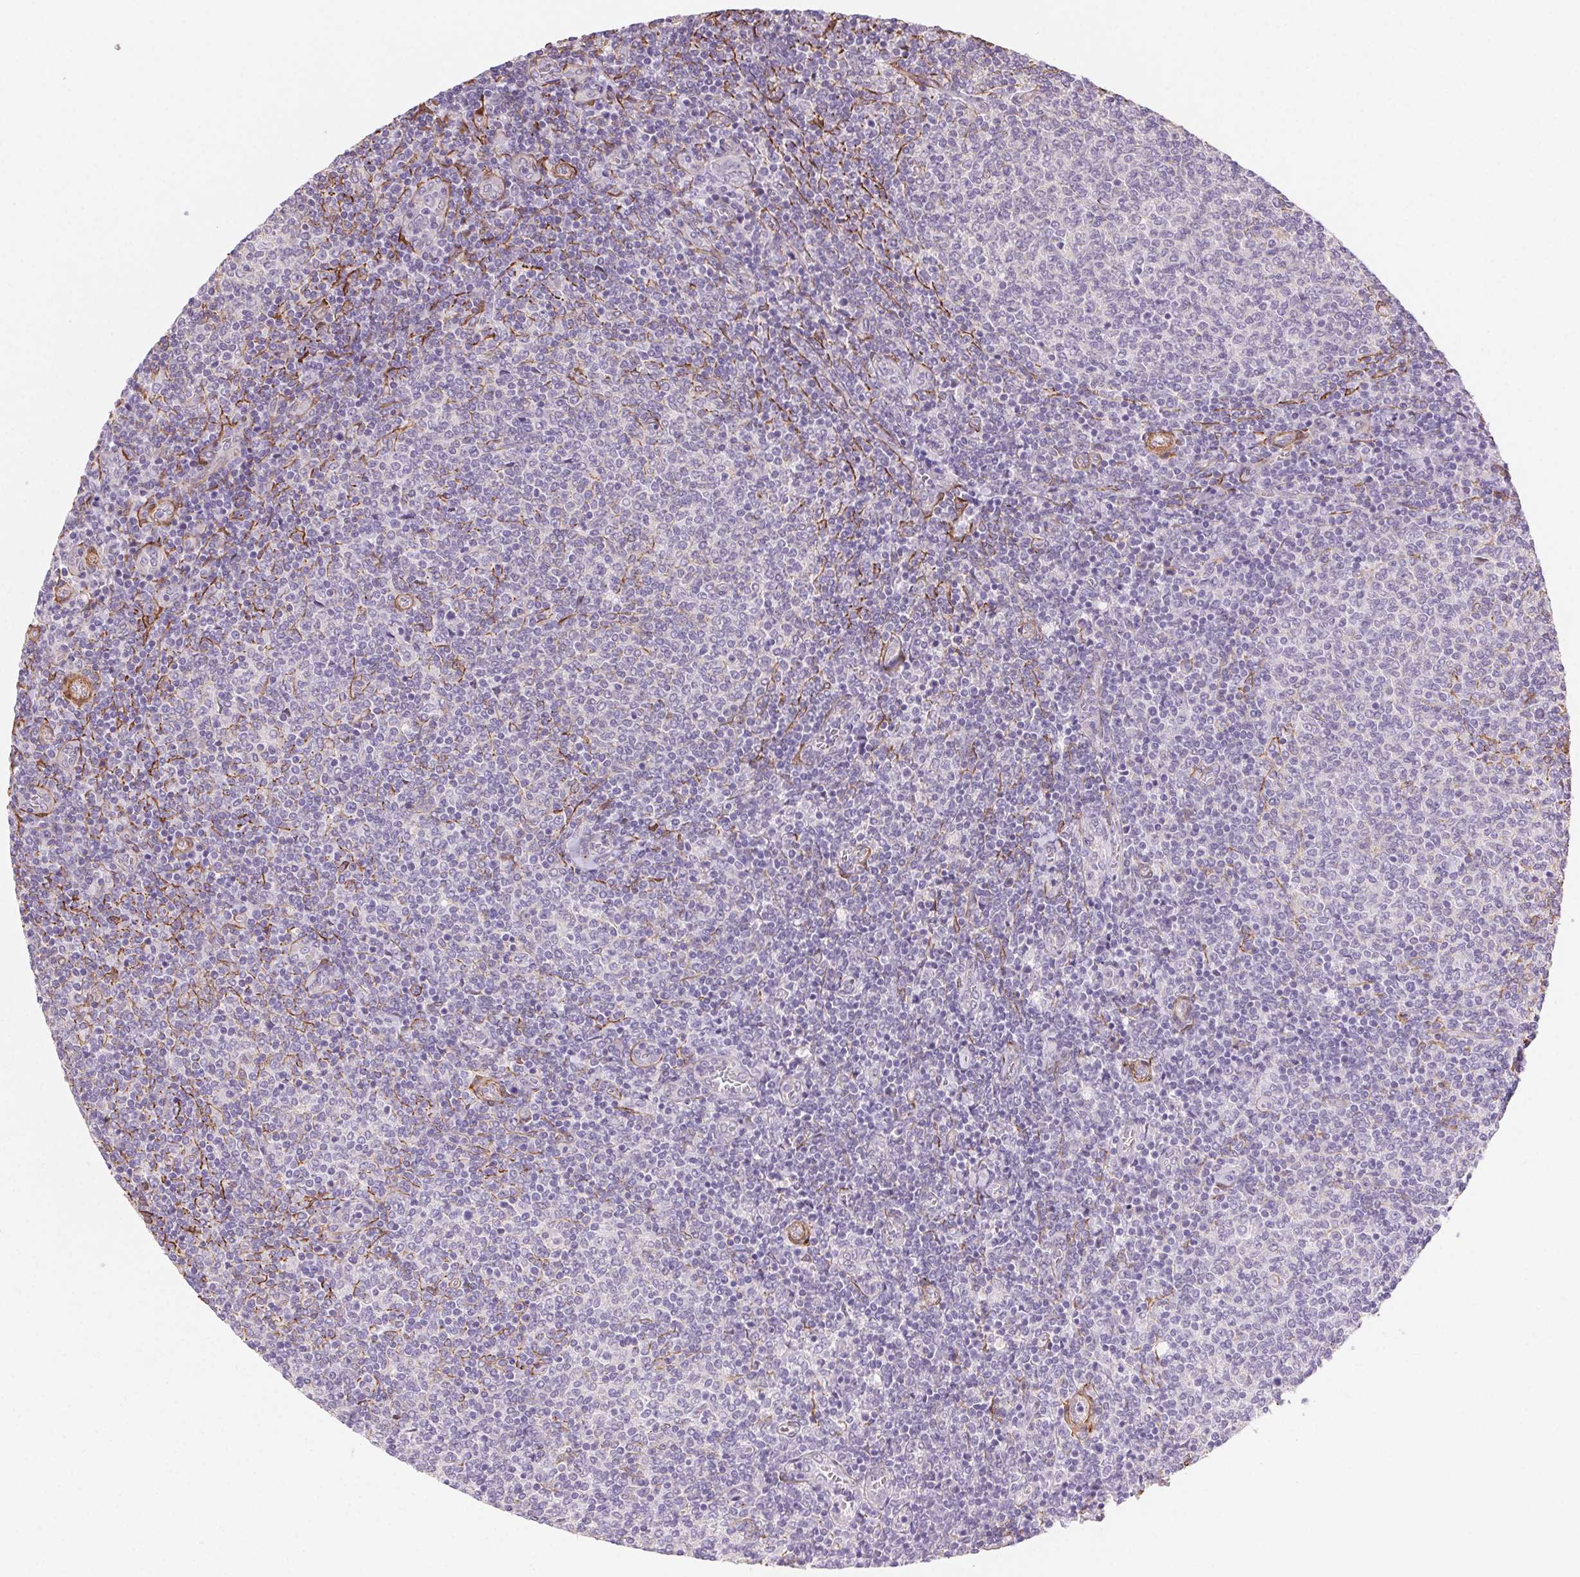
{"staining": {"intensity": "negative", "quantity": "none", "location": "none"}, "tissue": "lymphoma", "cell_type": "Tumor cells", "image_type": "cancer", "snomed": [{"axis": "morphology", "description": "Malignant lymphoma, non-Hodgkin's type, Low grade"}, {"axis": "topography", "description": "Lymph node"}], "caption": "High magnification brightfield microscopy of malignant lymphoma, non-Hodgkin's type (low-grade) stained with DAB (brown) and counterstained with hematoxylin (blue): tumor cells show no significant staining. (DAB IHC visualized using brightfield microscopy, high magnification).", "gene": "GPX8", "patient": {"sex": "male", "age": 52}}